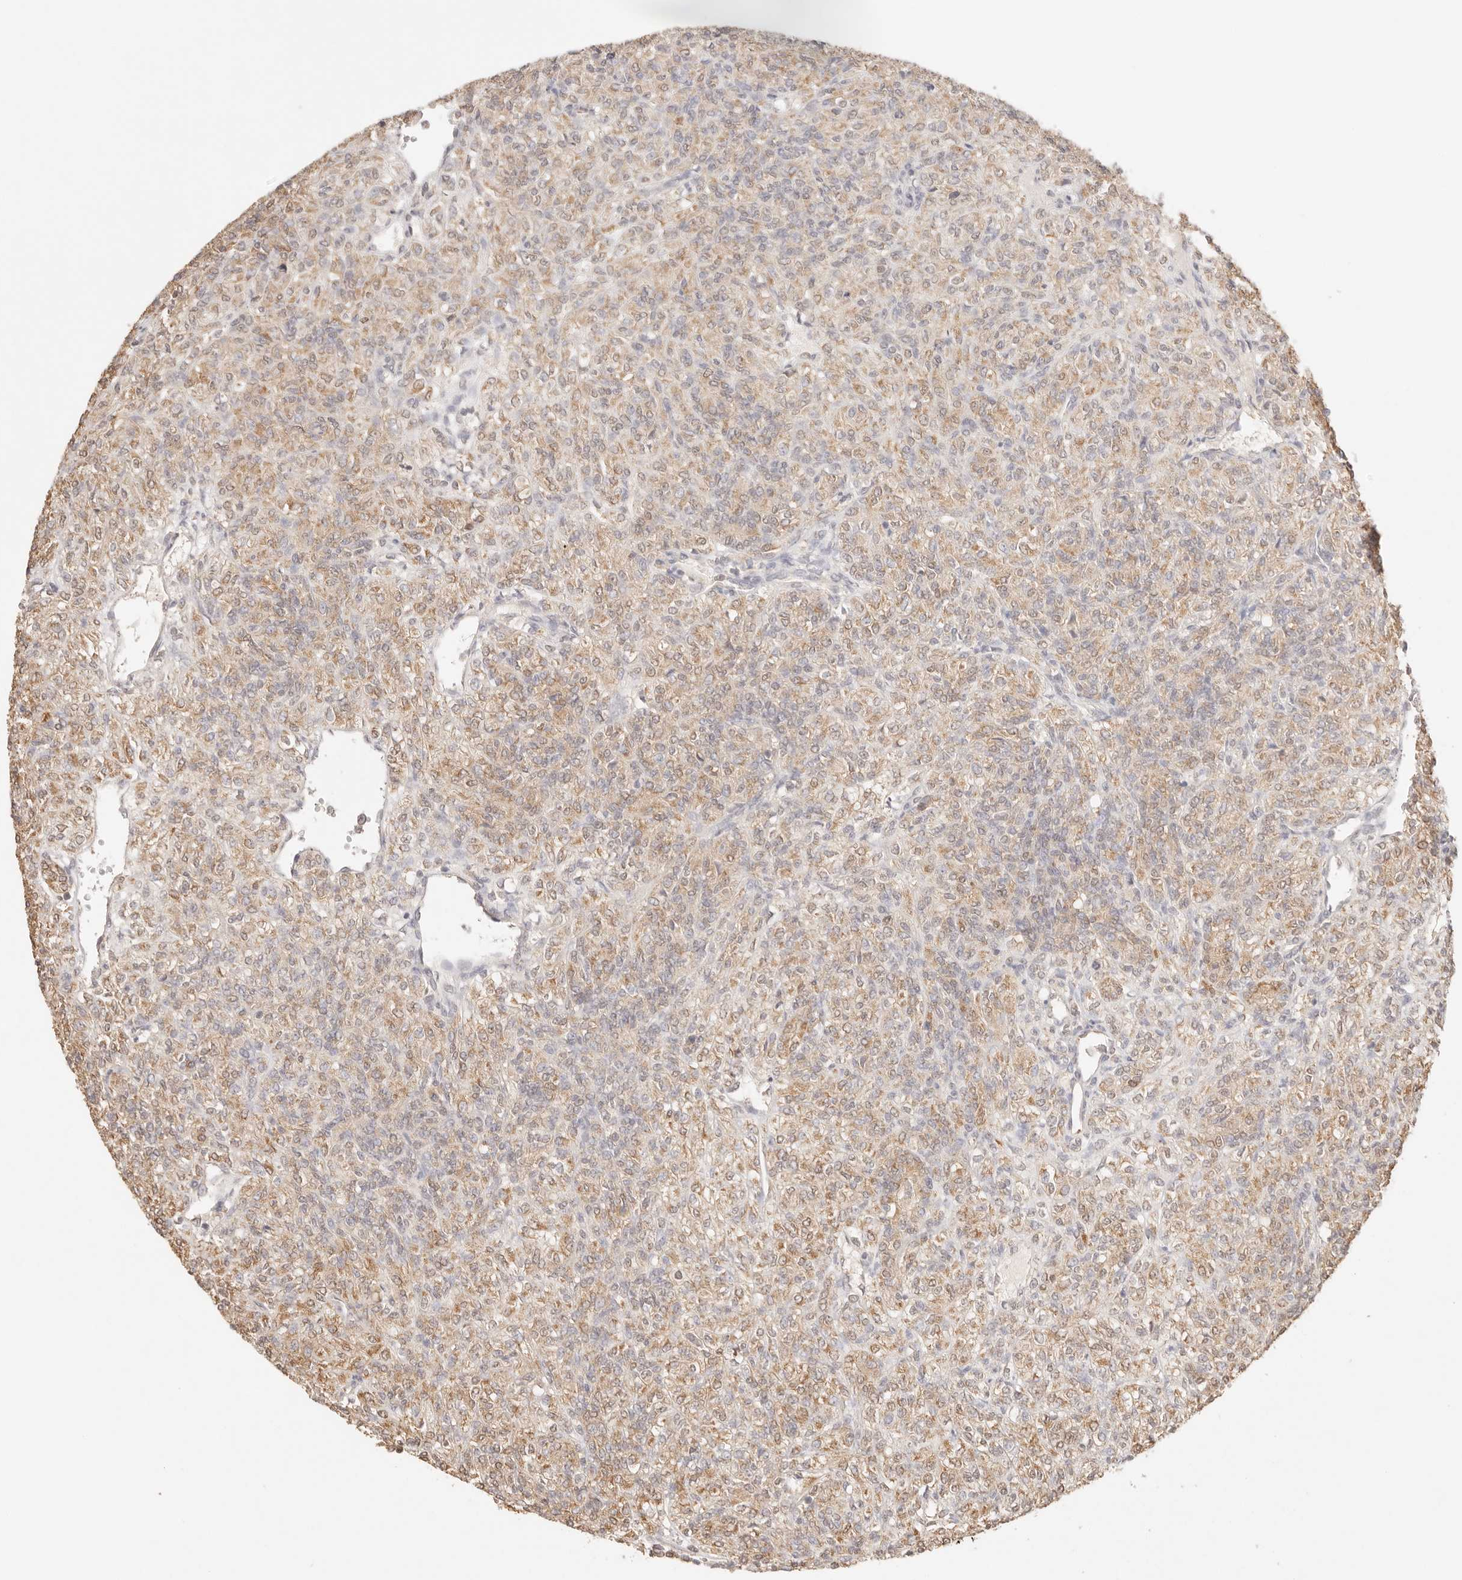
{"staining": {"intensity": "moderate", "quantity": "25%-75%", "location": "cytoplasmic/membranous"}, "tissue": "renal cancer", "cell_type": "Tumor cells", "image_type": "cancer", "snomed": [{"axis": "morphology", "description": "Adenocarcinoma, NOS"}, {"axis": "topography", "description": "Kidney"}], "caption": "Protein analysis of renal cancer tissue exhibits moderate cytoplasmic/membranous positivity in approximately 25%-75% of tumor cells. (Stains: DAB (3,3'-diaminobenzidine) in brown, nuclei in blue, Microscopy: brightfield microscopy at high magnification).", "gene": "IL1R2", "patient": {"sex": "male", "age": 77}}